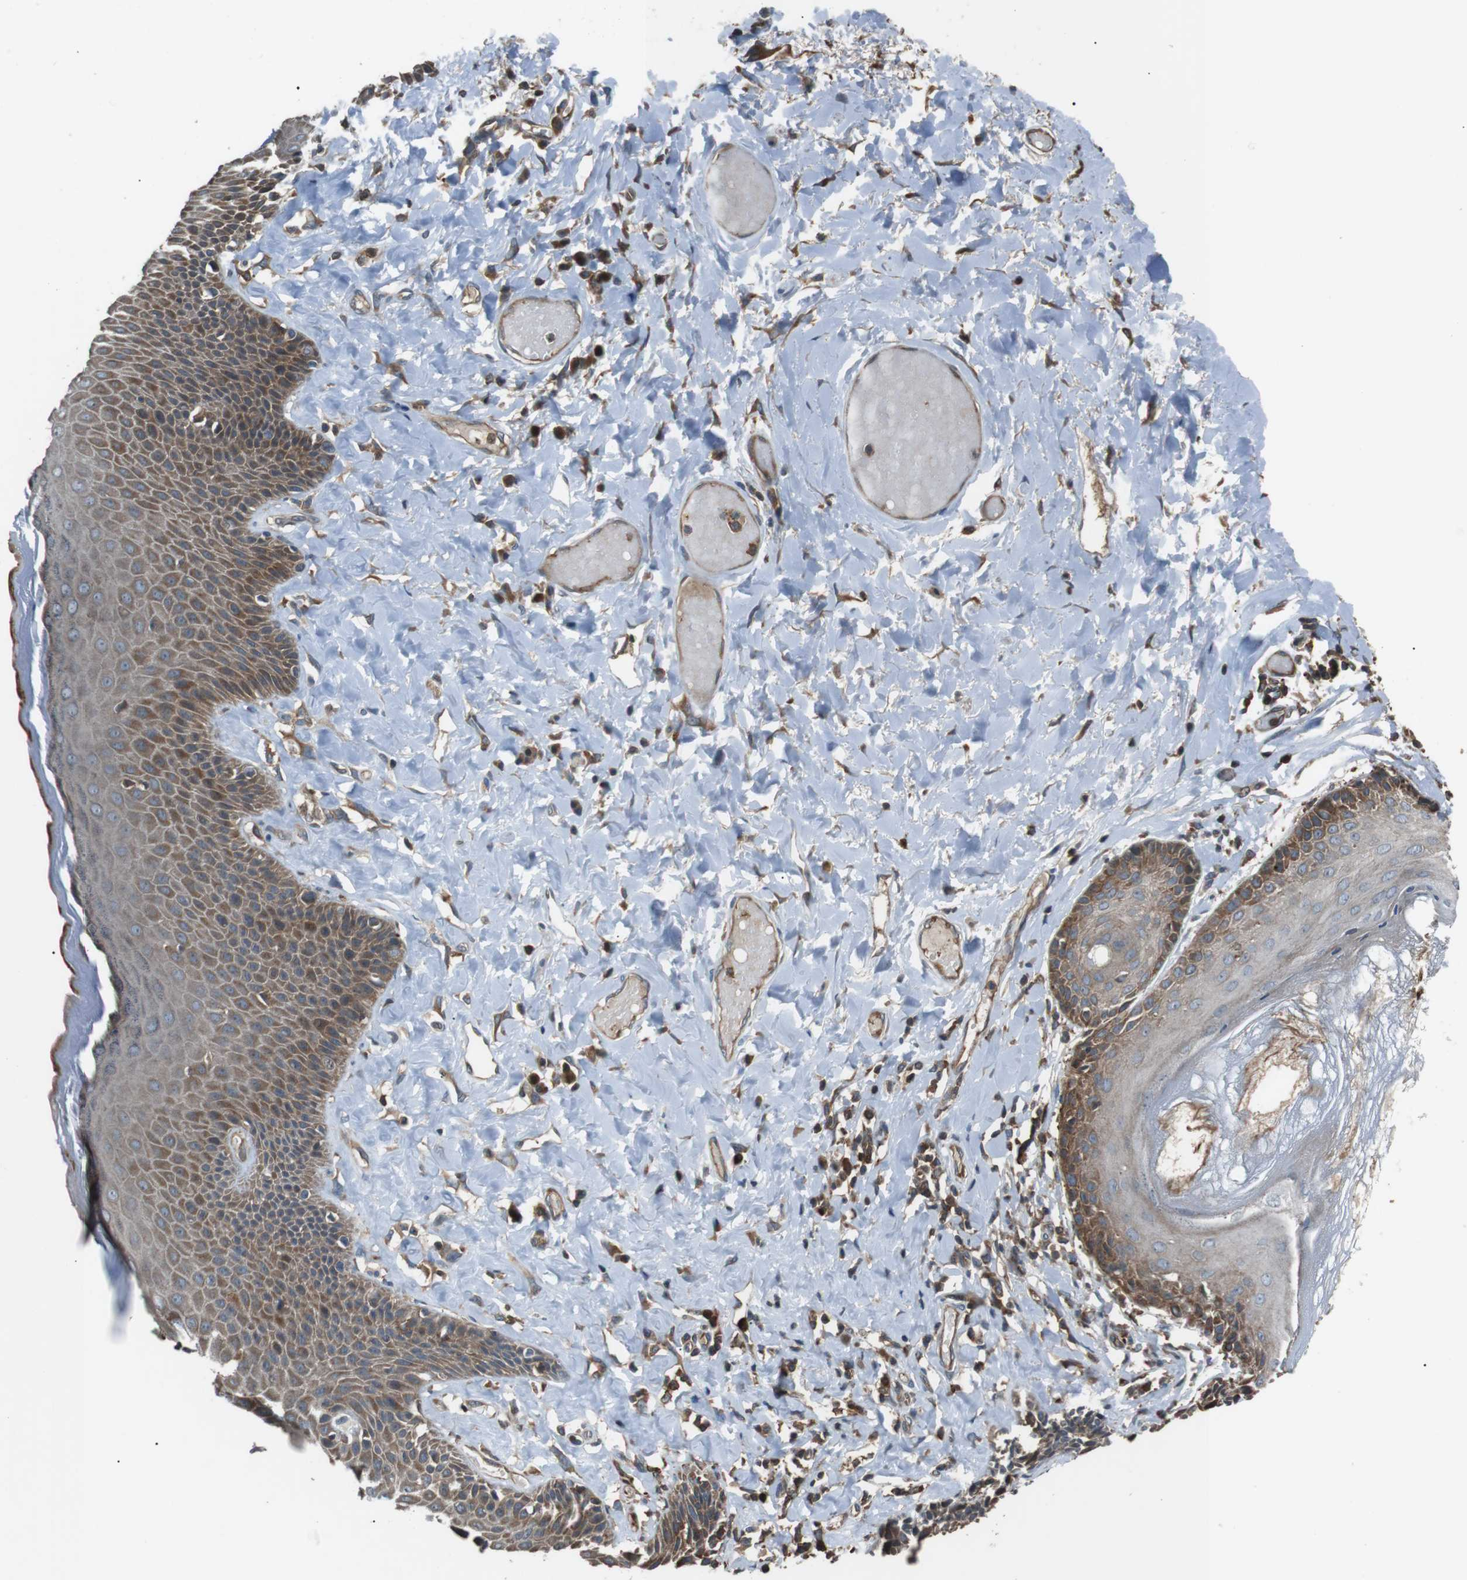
{"staining": {"intensity": "moderate", "quantity": "25%-75%", "location": "cytoplasmic/membranous"}, "tissue": "skin", "cell_type": "Epidermal cells", "image_type": "normal", "snomed": [{"axis": "morphology", "description": "Normal tissue, NOS"}, {"axis": "topography", "description": "Anal"}], "caption": "Skin stained for a protein (brown) displays moderate cytoplasmic/membranous positive staining in approximately 25%-75% of epidermal cells.", "gene": "GPR161", "patient": {"sex": "male", "age": 69}}